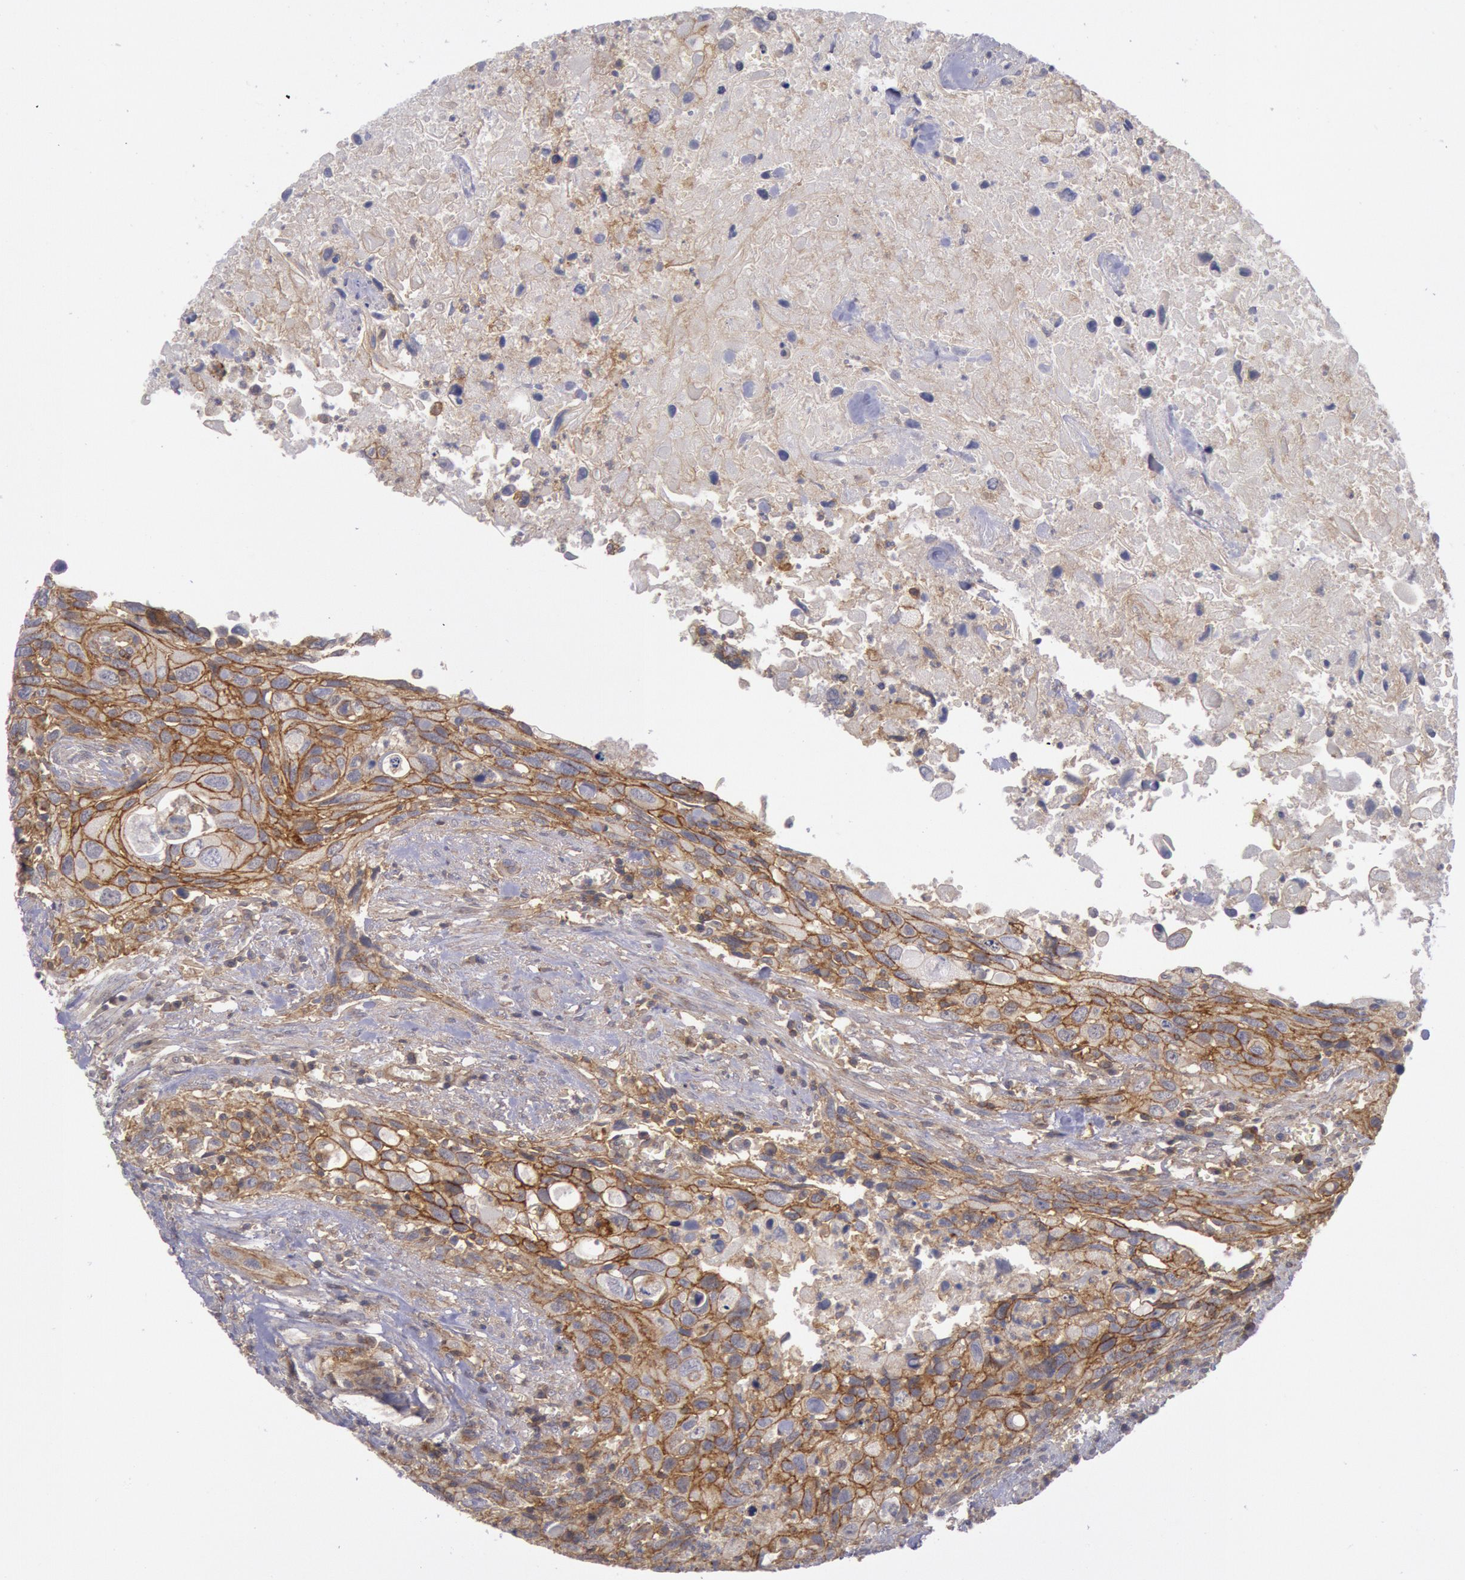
{"staining": {"intensity": "moderate", "quantity": ">75%", "location": "cytoplasmic/membranous"}, "tissue": "urothelial cancer", "cell_type": "Tumor cells", "image_type": "cancer", "snomed": [{"axis": "morphology", "description": "Urothelial carcinoma, High grade"}, {"axis": "topography", "description": "Urinary bladder"}], "caption": "A high-resolution image shows immunohistochemistry (IHC) staining of urothelial carcinoma (high-grade), which demonstrates moderate cytoplasmic/membranous expression in approximately >75% of tumor cells.", "gene": "STX4", "patient": {"sex": "male", "age": 71}}